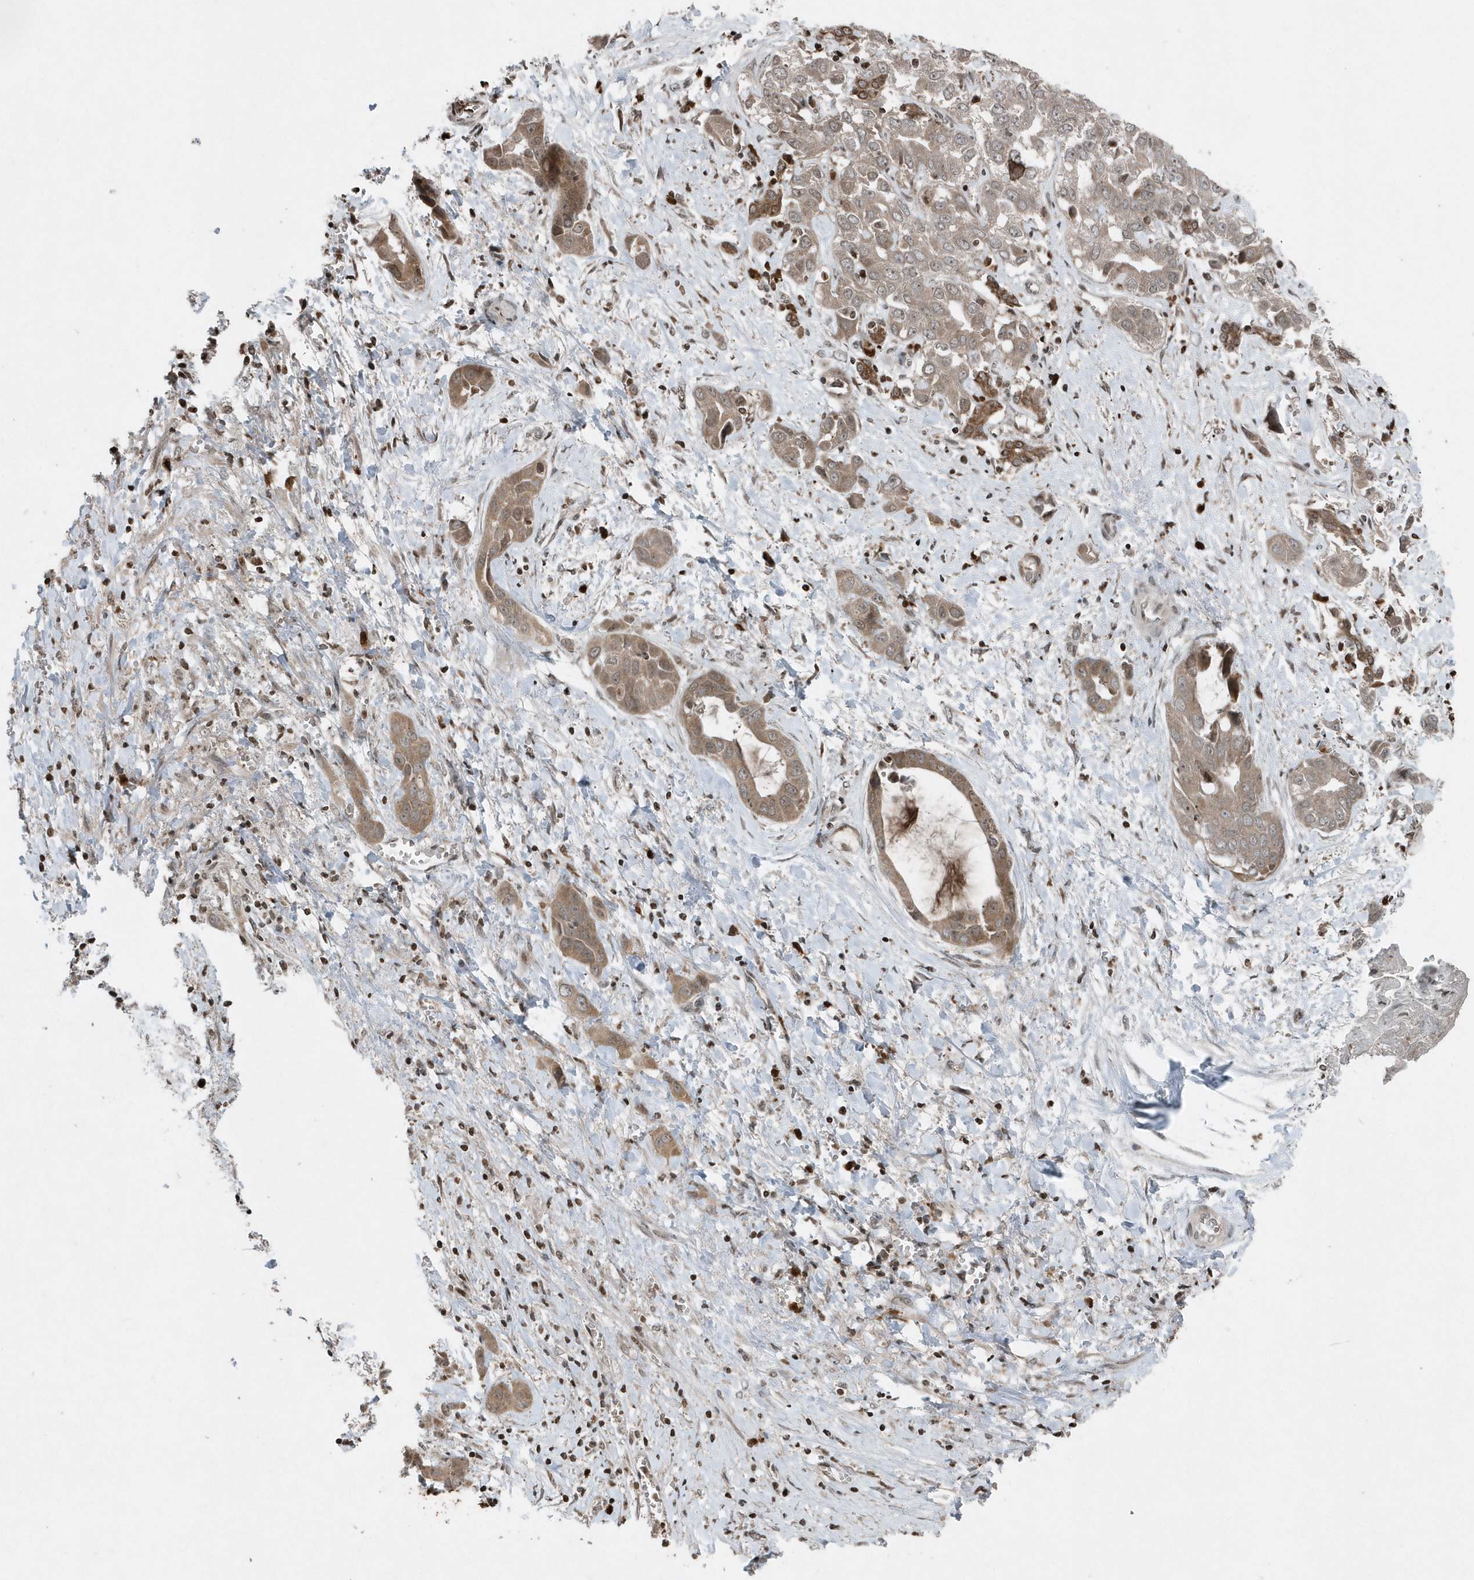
{"staining": {"intensity": "moderate", "quantity": "25%-75%", "location": "cytoplasmic/membranous"}, "tissue": "liver cancer", "cell_type": "Tumor cells", "image_type": "cancer", "snomed": [{"axis": "morphology", "description": "Cholangiocarcinoma"}, {"axis": "topography", "description": "Liver"}], "caption": "A medium amount of moderate cytoplasmic/membranous staining is appreciated in approximately 25%-75% of tumor cells in liver cancer tissue. (DAB IHC, brown staining for protein, blue staining for nuclei).", "gene": "EIF2B1", "patient": {"sex": "female", "age": 52}}